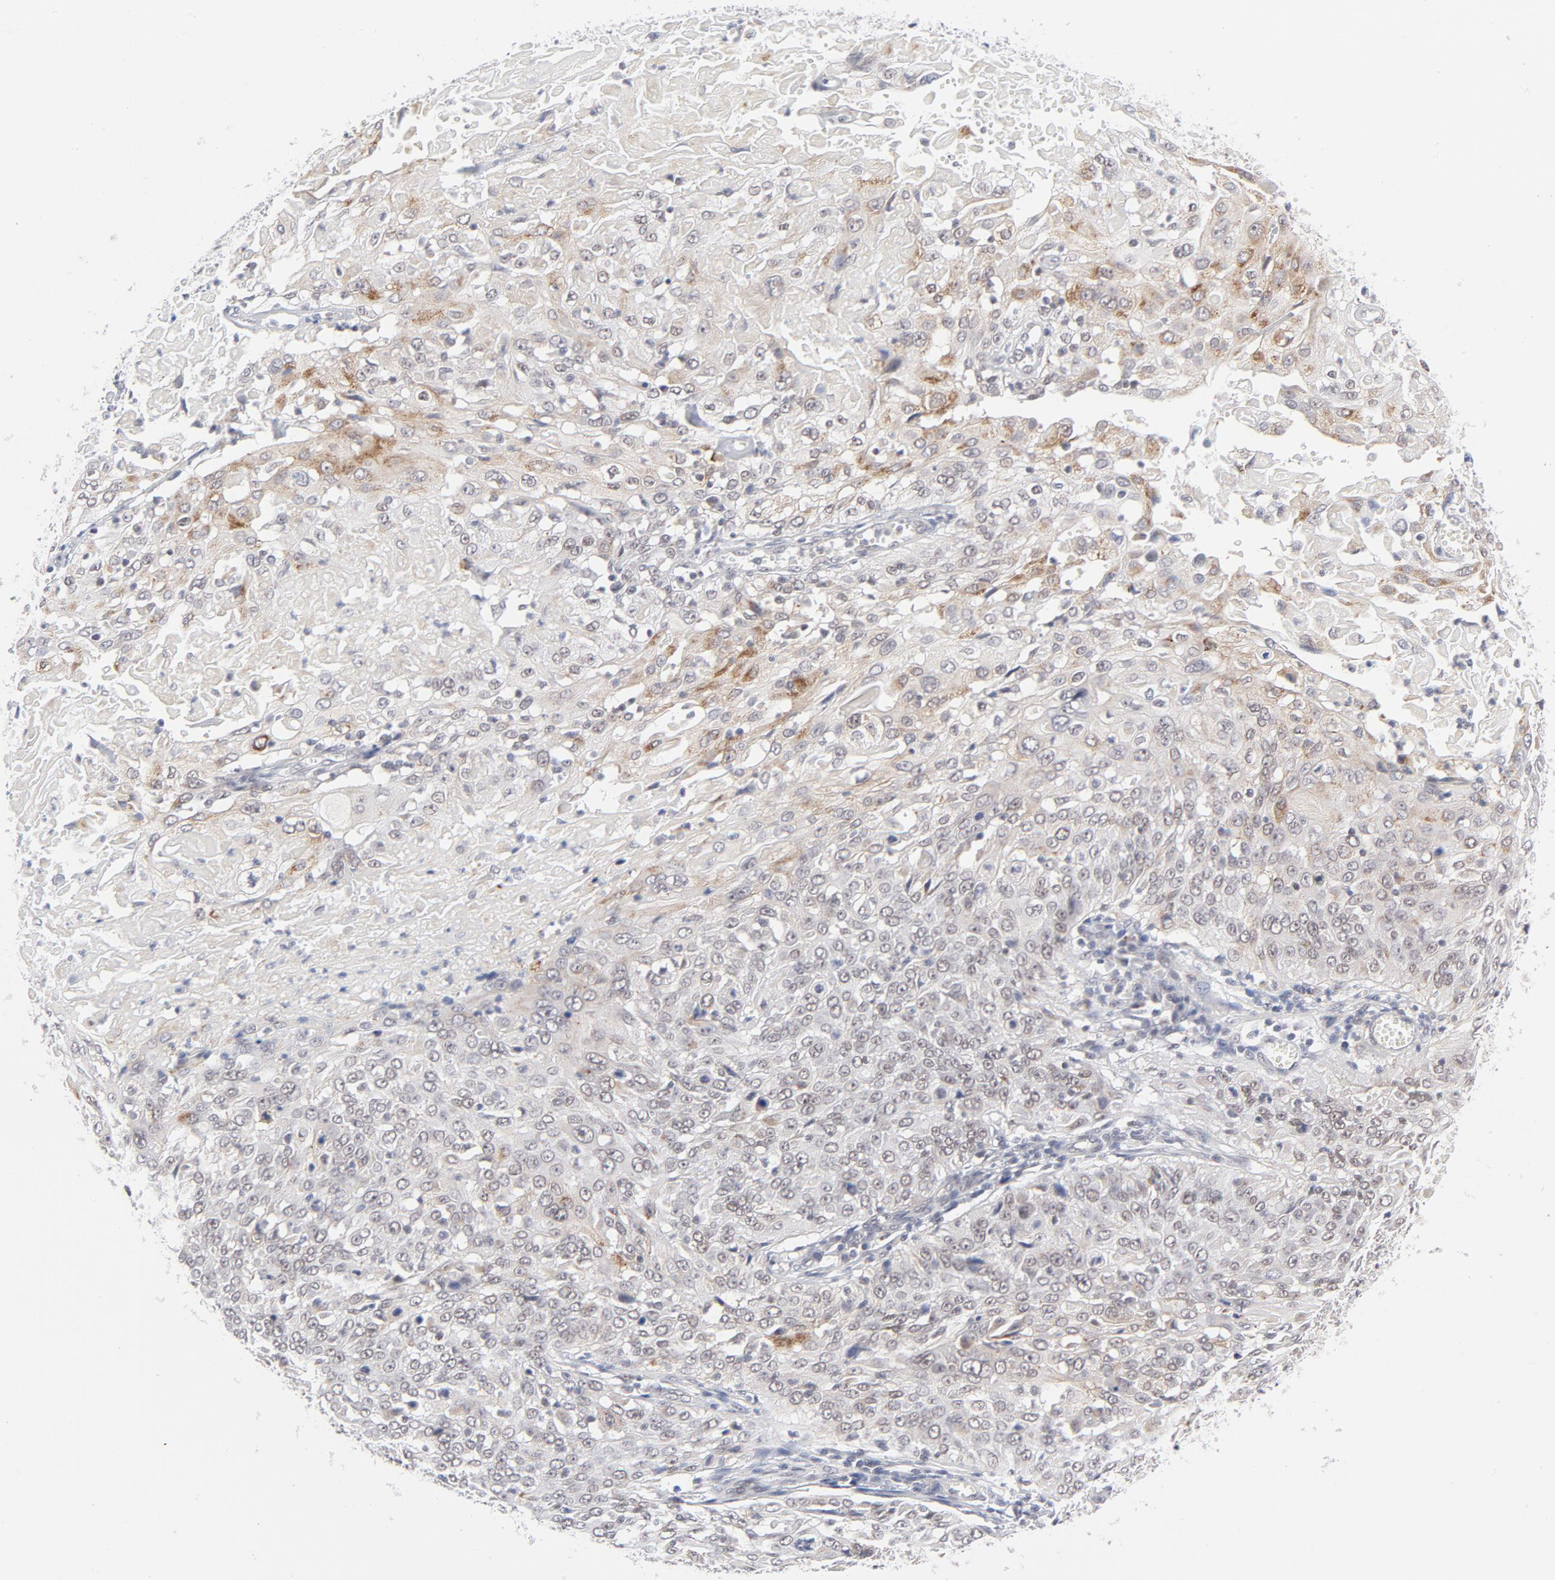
{"staining": {"intensity": "weak", "quantity": "25%-75%", "location": "nuclear"}, "tissue": "cervical cancer", "cell_type": "Tumor cells", "image_type": "cancer", "snomed": [{"axis": "morphology", "description": "Squamous cell carcinoma, NOS"}, {"axis": "topography", "description": "Cervix"}], "caption": "Weak nuclear expression for a protein is seen in about 25%-75% of tumor cells of cervical cancer using immunohistochemistry.", "gene": "BAP1", "patient": {"sex": "female", "age": 39}}